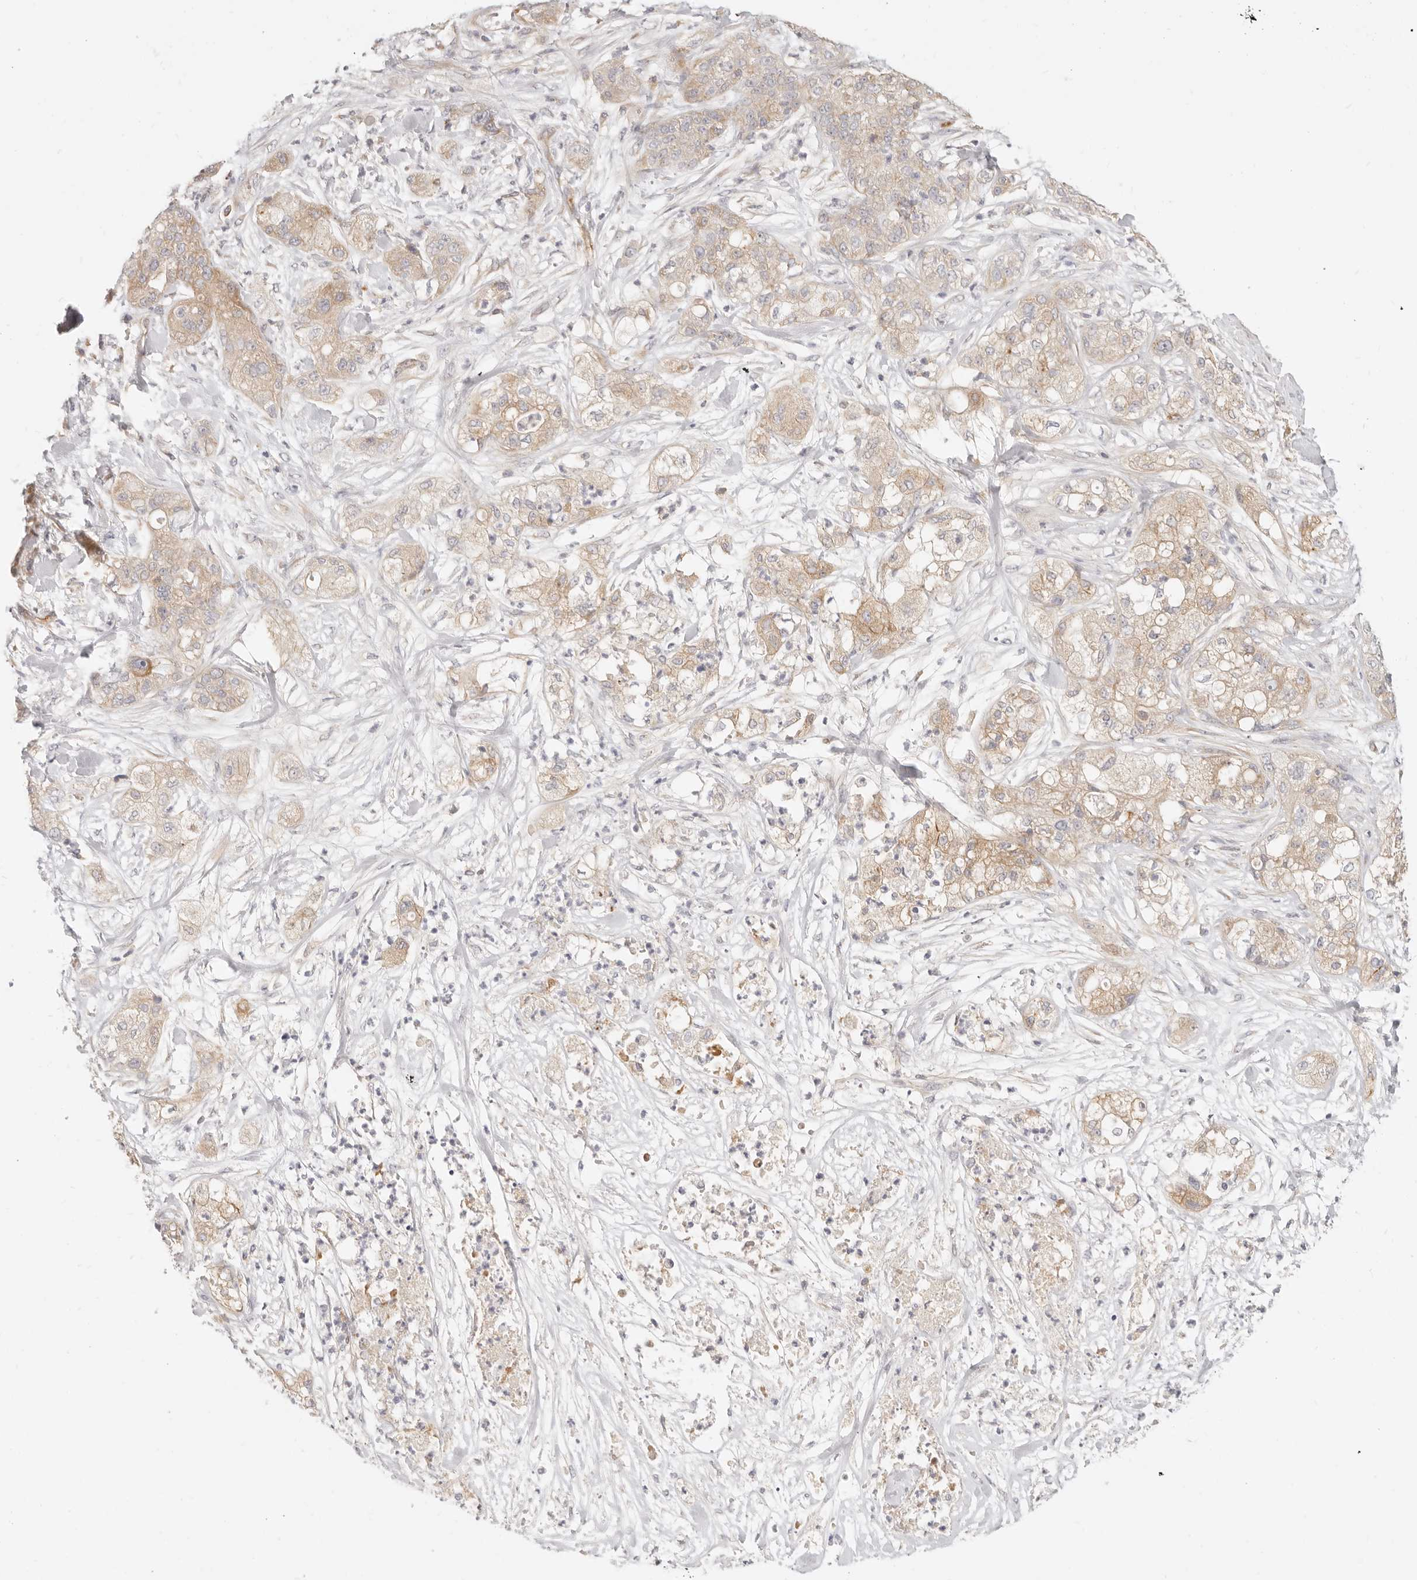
{"staining": {"intensity": "weak", "quantity": ">75%", "location": "cytoplasmic/membranous"}, "tissue": "pancreatic cancer", "cell_type": "Tumor cells", "image_type": "cancer", "snomed": [{"axis": "morphology", "description": "Adenocarcinoma, NOS"}, {"axis": "topography", "description": "Pancreas"}], "caption": "The histopathology image demonstrates a brown stain indicating the presence of a protein in the cytoplasmic/membranous of tumor cells in pancreatic adenocarcinoma. The protein of interest is stained brown, and the nuclei are stained in blue (DAB IHC with brightfield microscopy, high magnification).", "gene": "LTB4R2", "patient": {"sex": "female", "age": 78}}